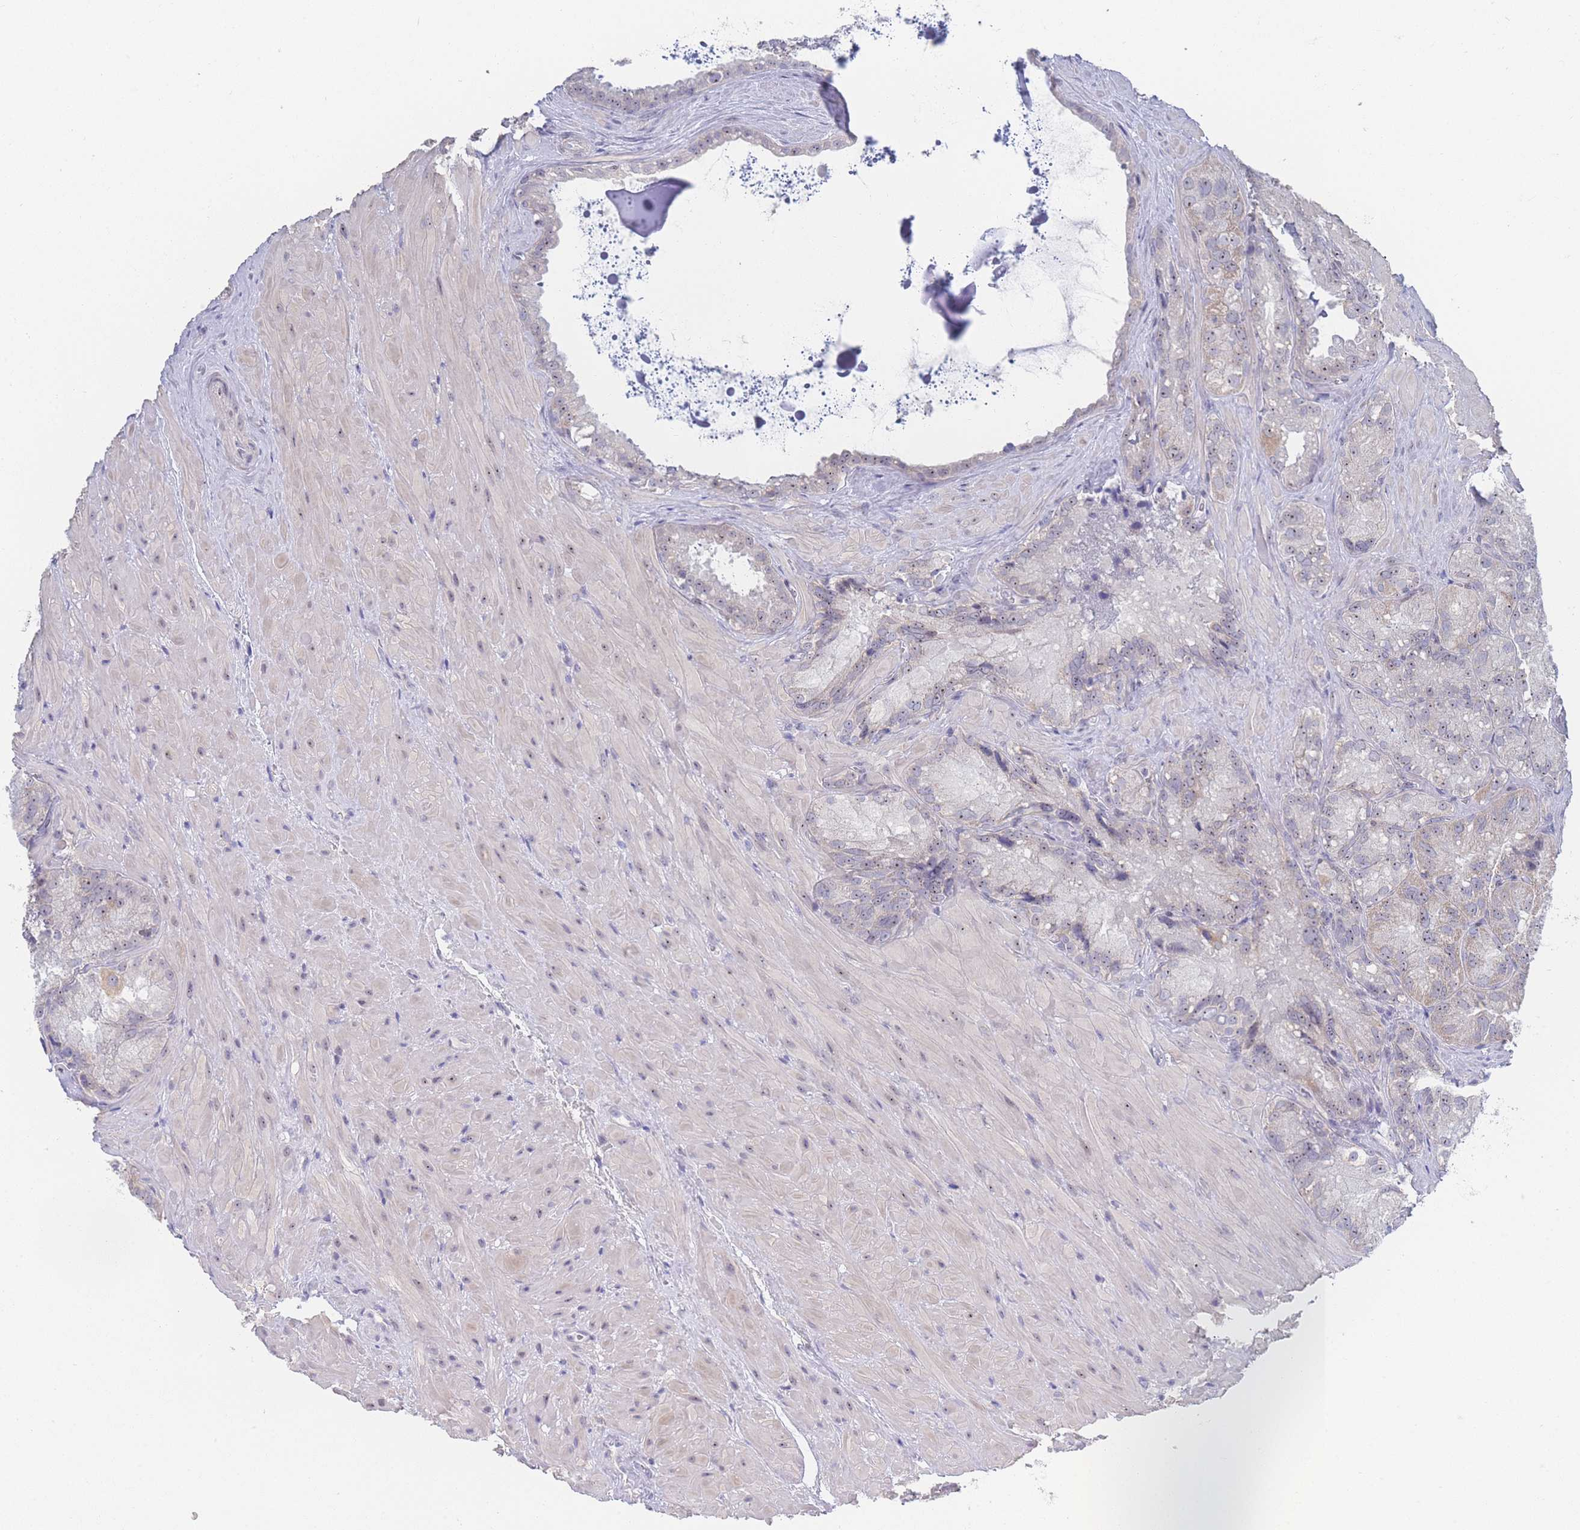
{"staining": {"intensity": "weak", "quantity": "25%-75%", "location": "cytoplasmic/membranous,nuclear"}, "tissue": "seminal vesicle", "cell_type": "Glandular cells", "image_type": "normal", "snomed": [{"axis": "morphology", "description": "Normal tissue, NOS"}, {"axis": "topography", "description": "Seminal veicle"}], "caption": "Benign seminal vesicle displays weak cytoplasmic/membranous,nuclear expression in about 25%-75% of glandular cells.", "gene": "ZNF142", "patient": {"sex": "male", "age": 62}}